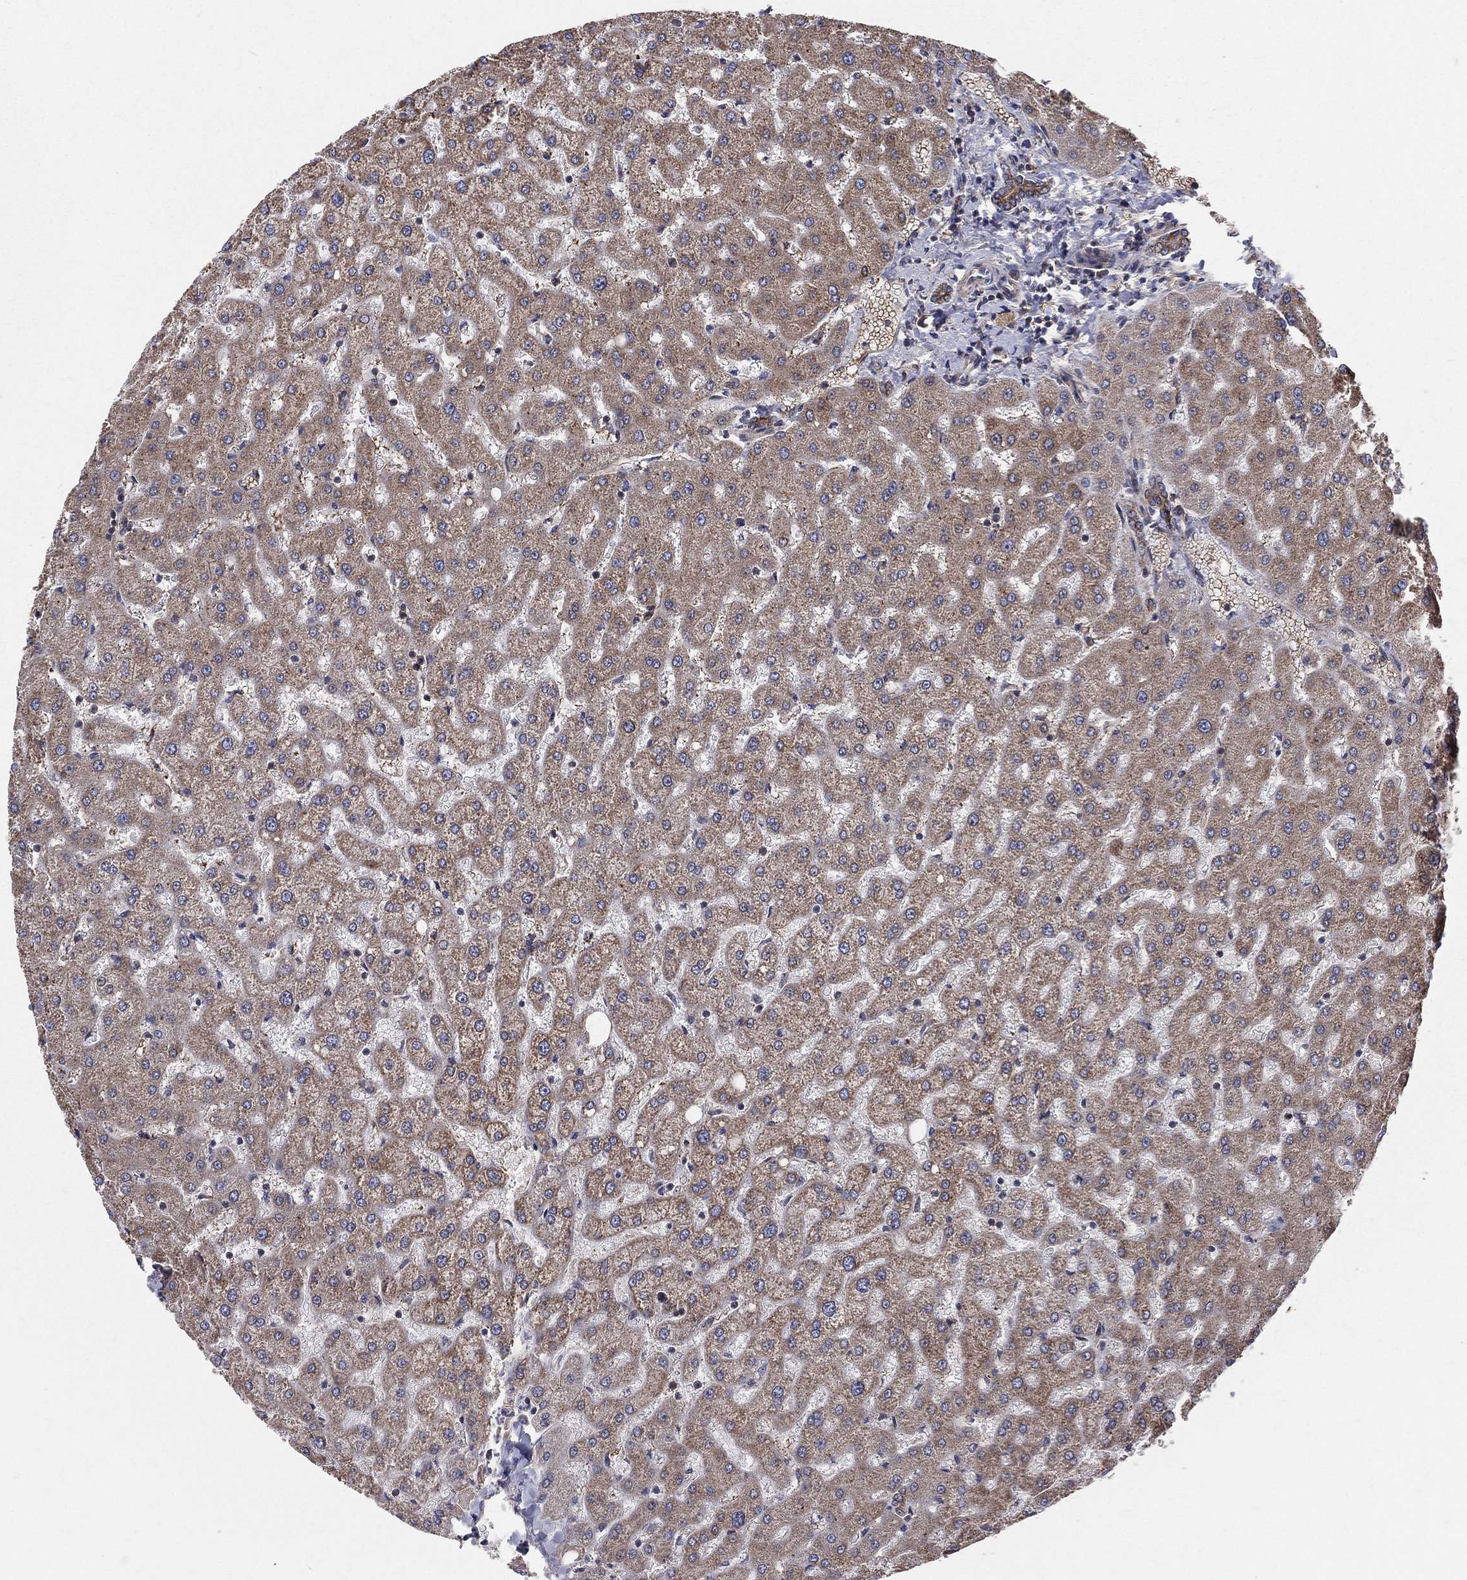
{"staining": {"intensity": "strong", "quantity": ">75%", "location": "cytoplasmic/membranous"}, "tissue": "liver", "cell_type": "Cholangiocytes", "image_type": "normal", "snomed": [{"axis": "morphology", "description": "Normal tissue, NOS"}, {"axis": "topography", "description": "Liver"}], "caption": "Liver stained with IHC shows strong cytoplasmic/membranous expression in approximately >75% of cholangiocytes.", "gene": "MIX23", "patient": {"sex": "female", "age": 50}}